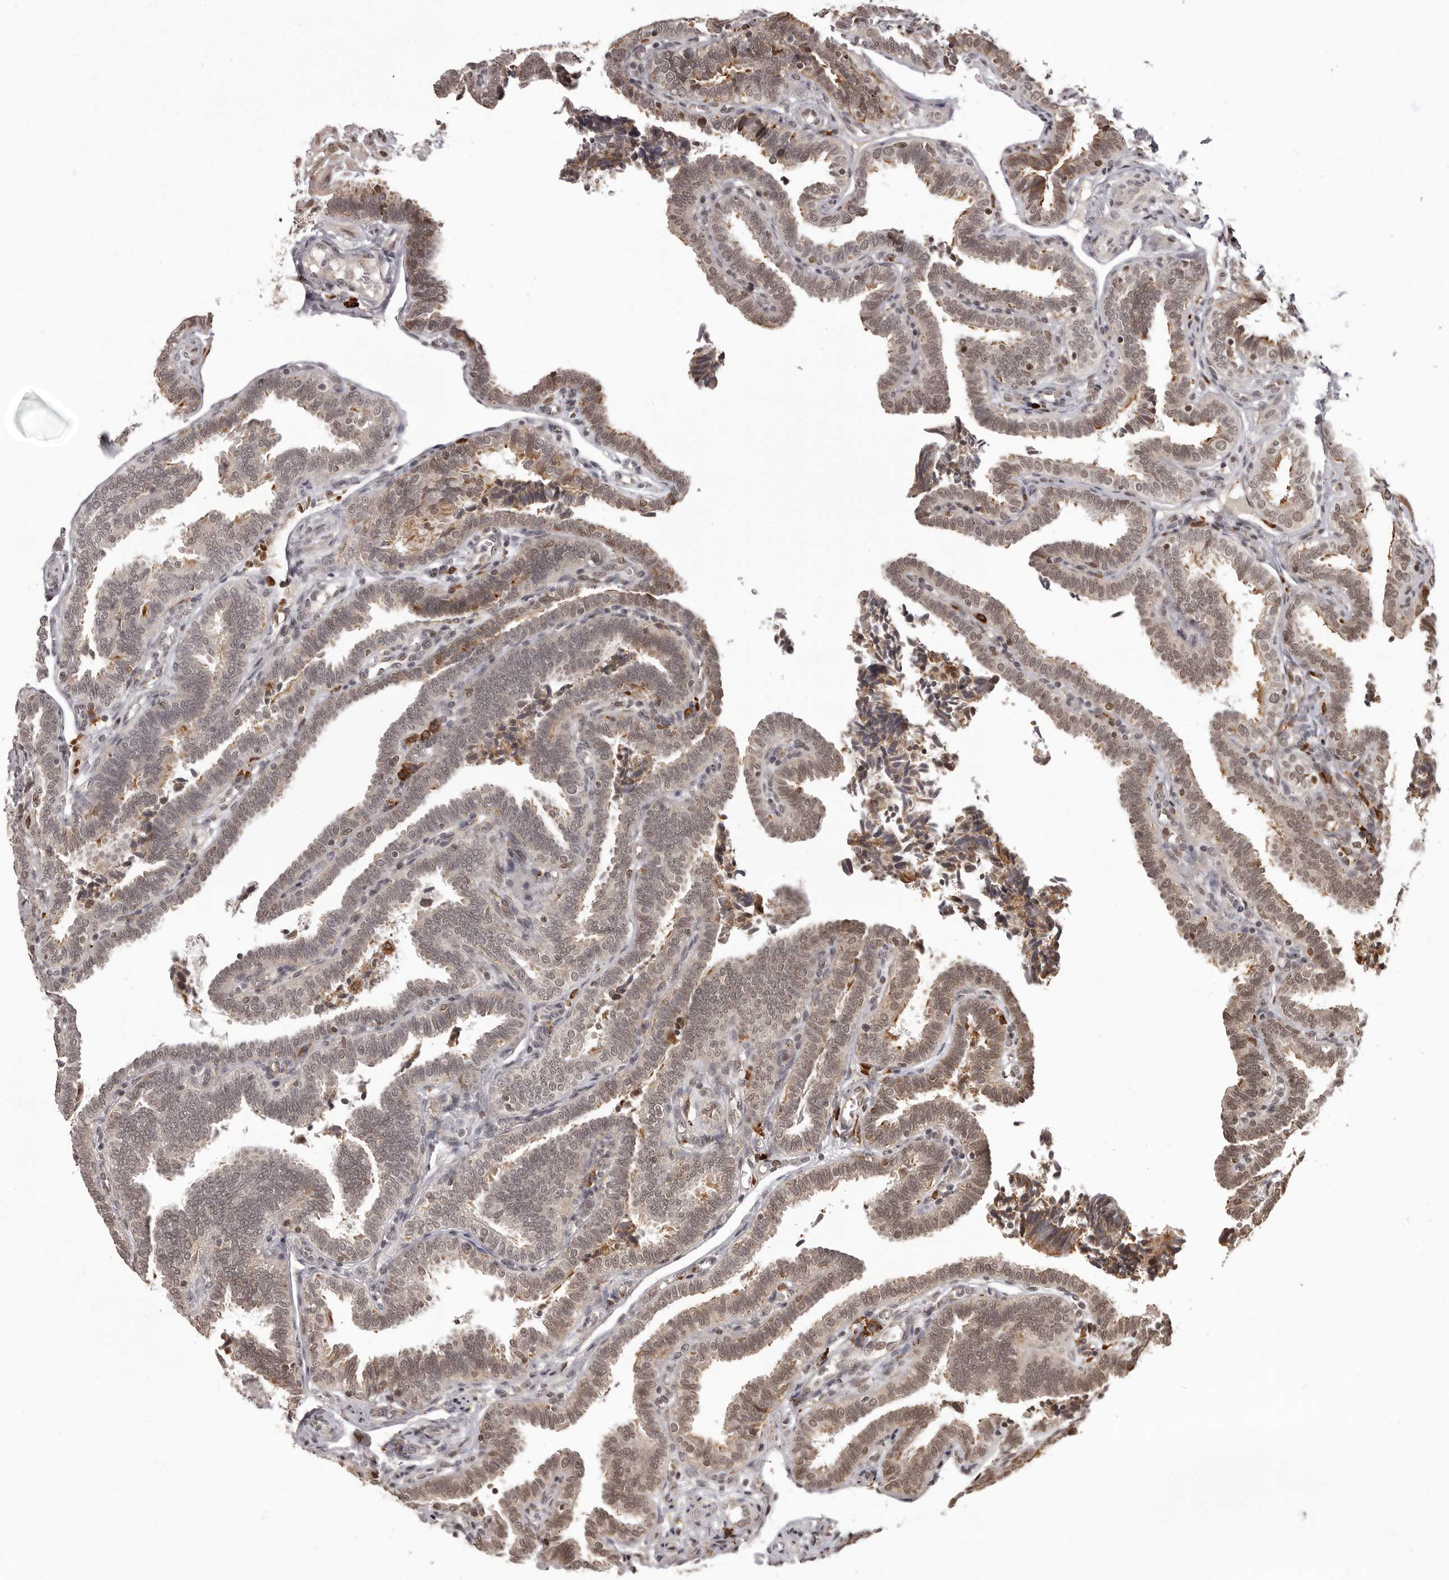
{"staining": {"intensity": "moderate", "quantity": "25%-75%", "location": "cytoplasmic/membranous,nuclear"}, "tissue": "fallopian tube", "cell_type": "Glandular cells", "image_type": "normal", "snomed": [{"axis": "morphology", "description": "Normal tissue, NOS"}, {"axis": "topography", "description": "Fallopian tube"}], "caption": "The histopathology image shows staining of benign fallopian tube, revealing moderate cytoplasmic/membranous,nuclear protein staining (brown color) within glandular cells. The protein of interest is stained brown, and the nuclei are stained in blue (DAB (3,3'-diaminobenzidine) IHC with brightfield microscopy, high magnification).", "gene": "IL32", "patient": {"sex": "female", "age": 39}}